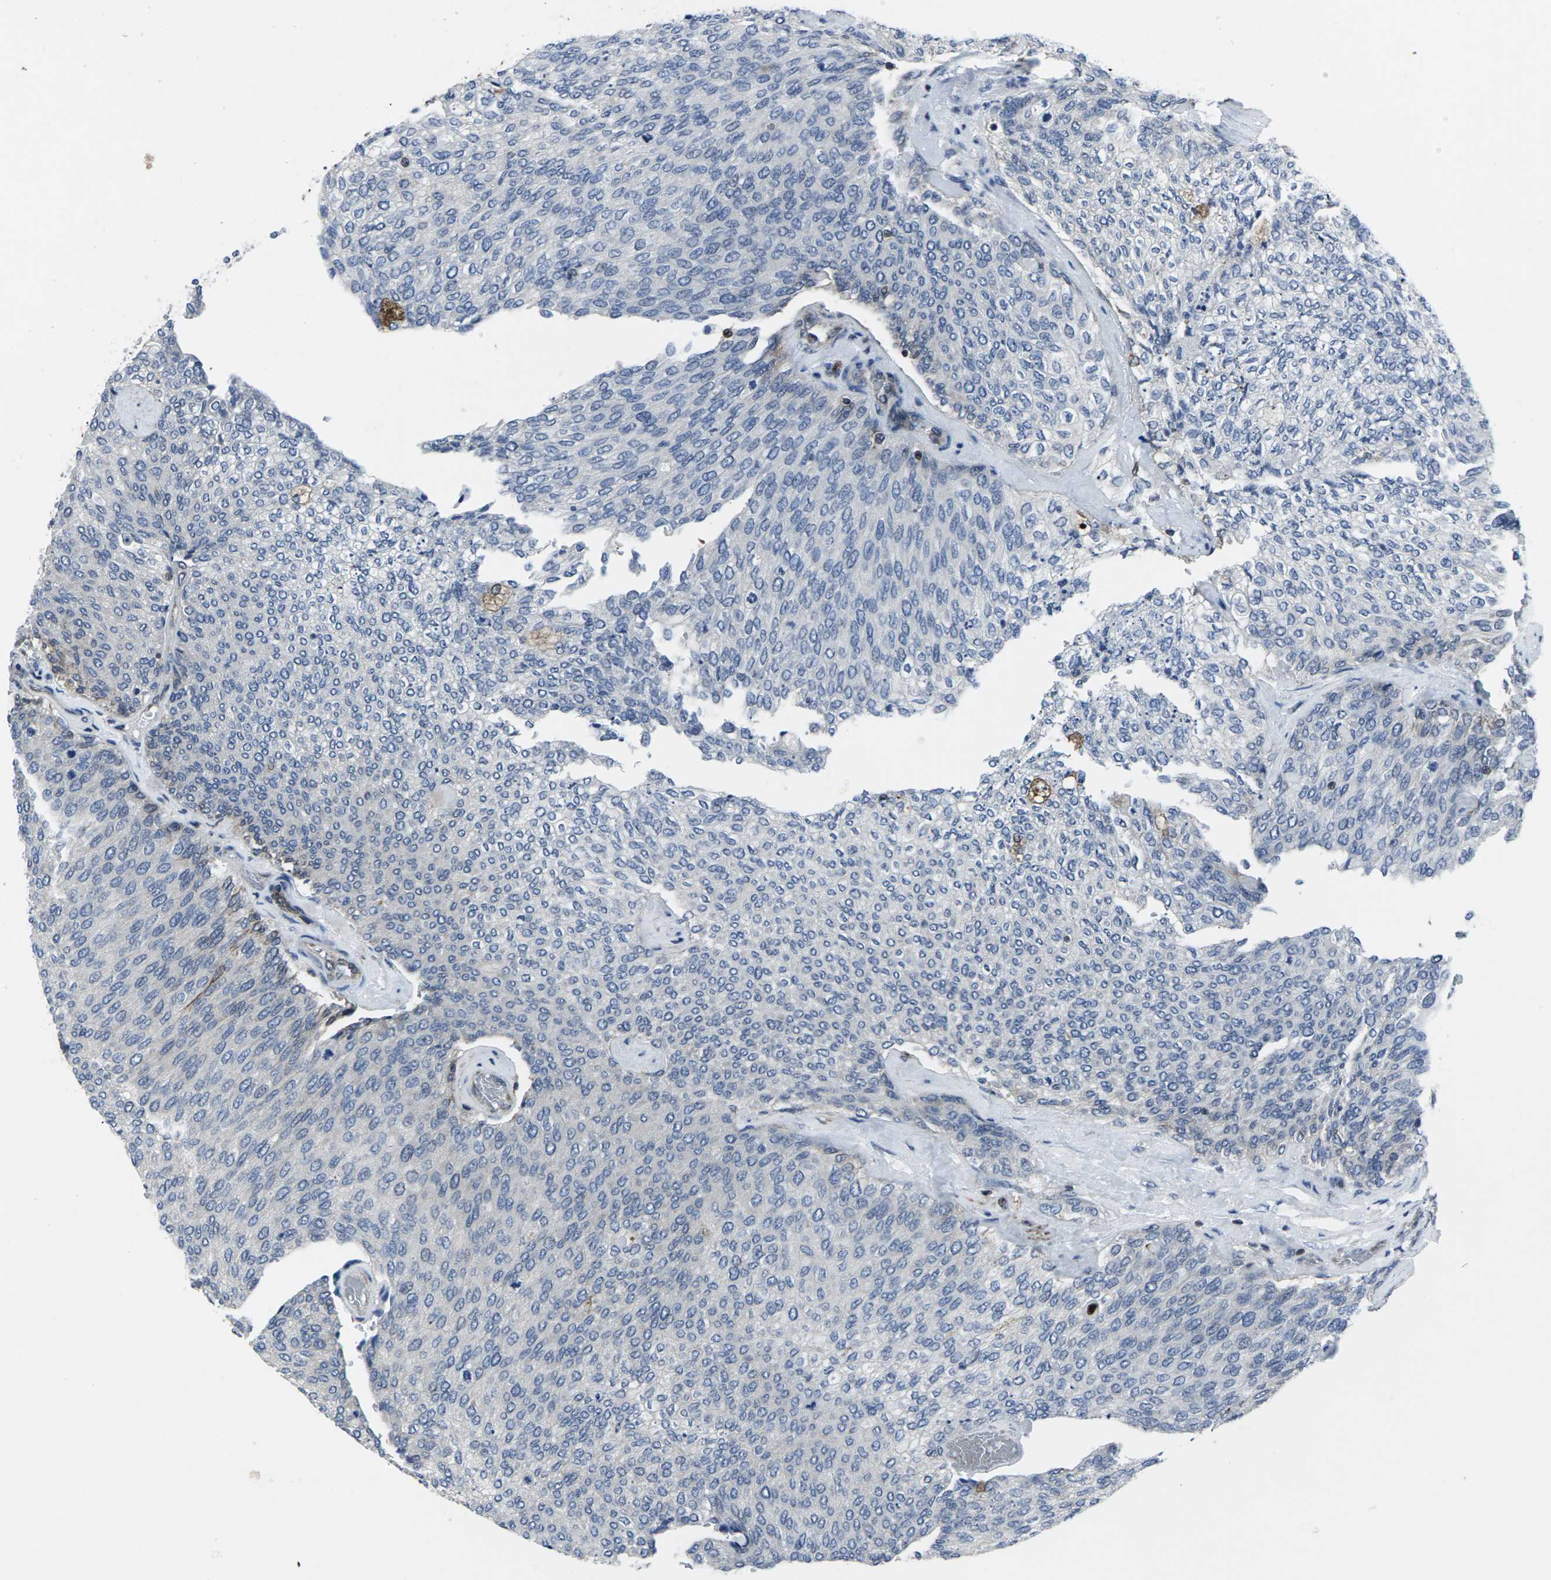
{"staining": {"intensity": "negative", "quantity": "none", "location": "none"}, "tissue": "urothelial cancer", "cell_type": "Tumor cells", "image_type": "cancer", "snomed": [{"axis": "morphology", "description": "Urothelial carcinoma, Low grade"}, {"axis": "topography", "description": "Urinary bladder"}], "caption": "An image of human urothelial cancer is negative for staining in tumor cells.", "gene": "STAT4", "patient": {"sex": "female", "age": 79}}